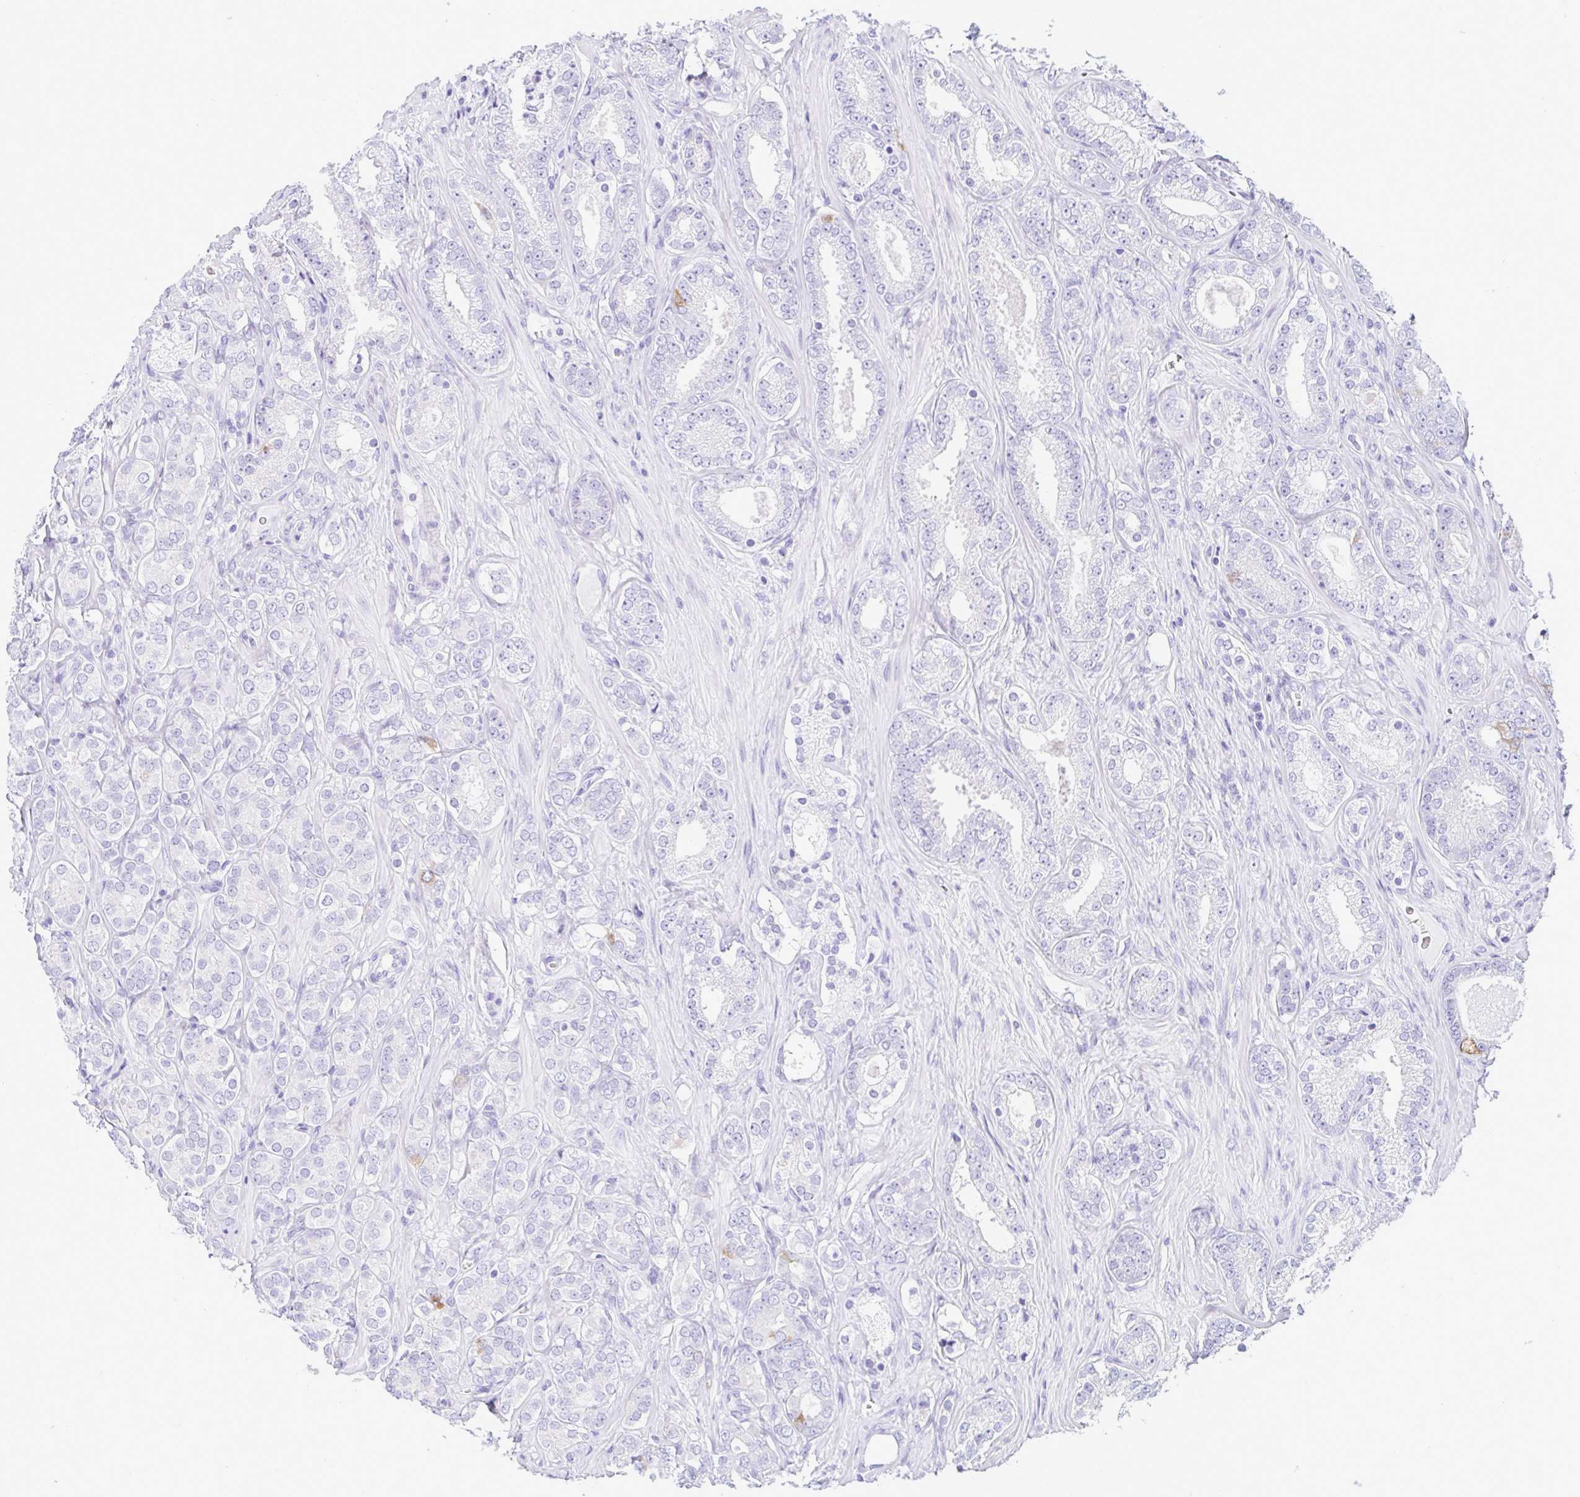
{"staining": {"intensity": "negative", "quantity": "none", "location": "none"}, "tissue": "prostate cancer", "cell_type": "Tumor cells", "image_type": "cancer", "snomed": [{"axis": "morphology", "description": "Adenocarcinoma, High grade"}, {"axis": "topography", "description": "Prostate"}], "caption": "Histopathology image shows no significant protein expression in tumor cells of adenocarcinoma (high-grade) (prostate). (DAB (3,3'-diaminobenzidine) immunohistochemistry, high magnification).", "gene": "RRM2", "patient": {"sex": "male", "age": 66}}